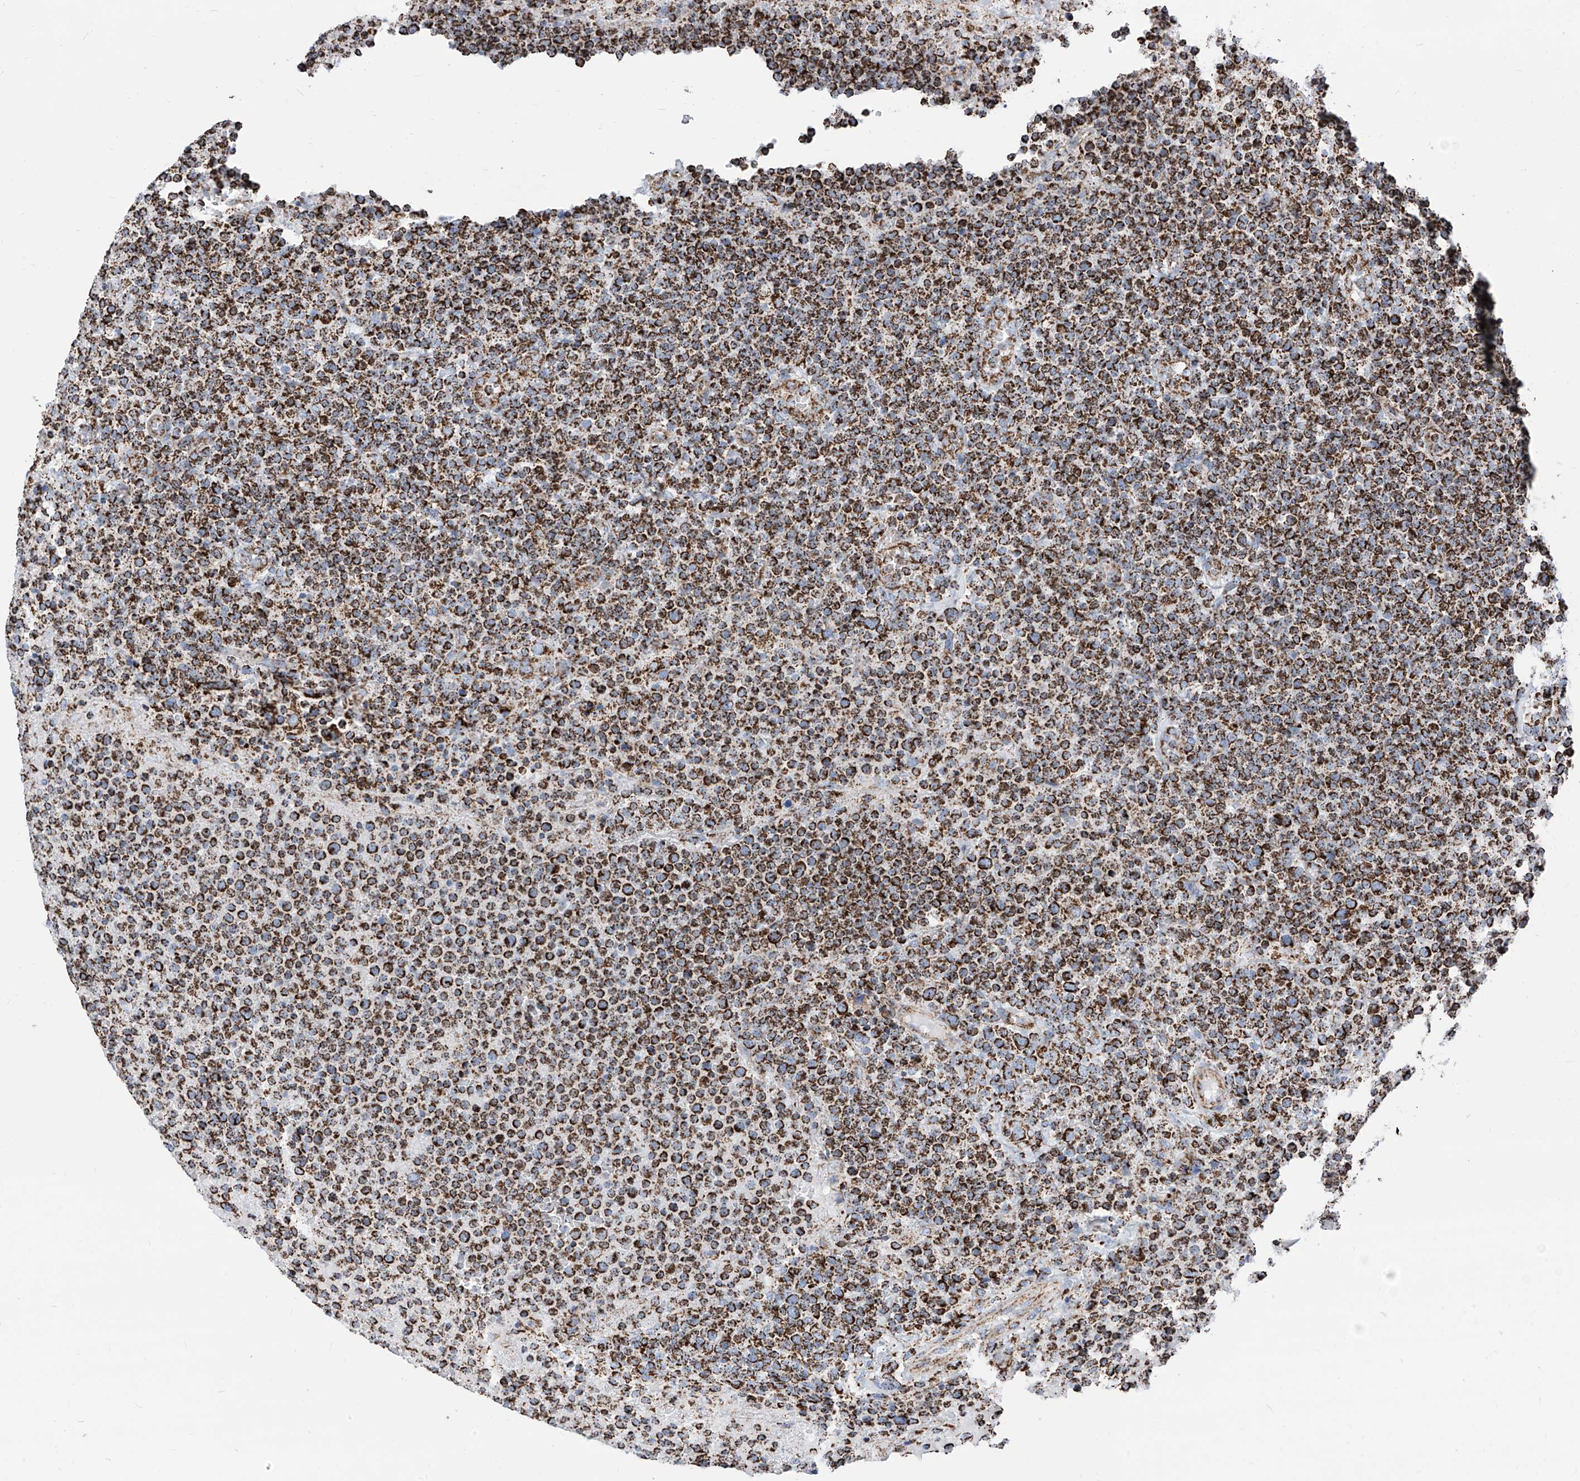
{"staining": {"intensity": "strong", "quantity": ">75%", "location": "cytoplasmic/membranous"}, "tissue": "lymphoma", "cell_type": "Tumor cells", "image_type": "cancer", "snomed": [{"axis": "morphology", "description": "Malignant lymphoma, non-Hodgkin's type, High grade"}, {"axis": "topography", "description": "Lymph node"}], "caption": "This histopathology image shows immunohistochemistry (IHC) staining of malignant lymphoma, non-Hodgkin's type (high-grade), with high strong cytoplasmic/membranous positivity in approximately >75% of tumor cells.", "gene": "COX5B", "patient": {"sex": "male", "age": 61}}